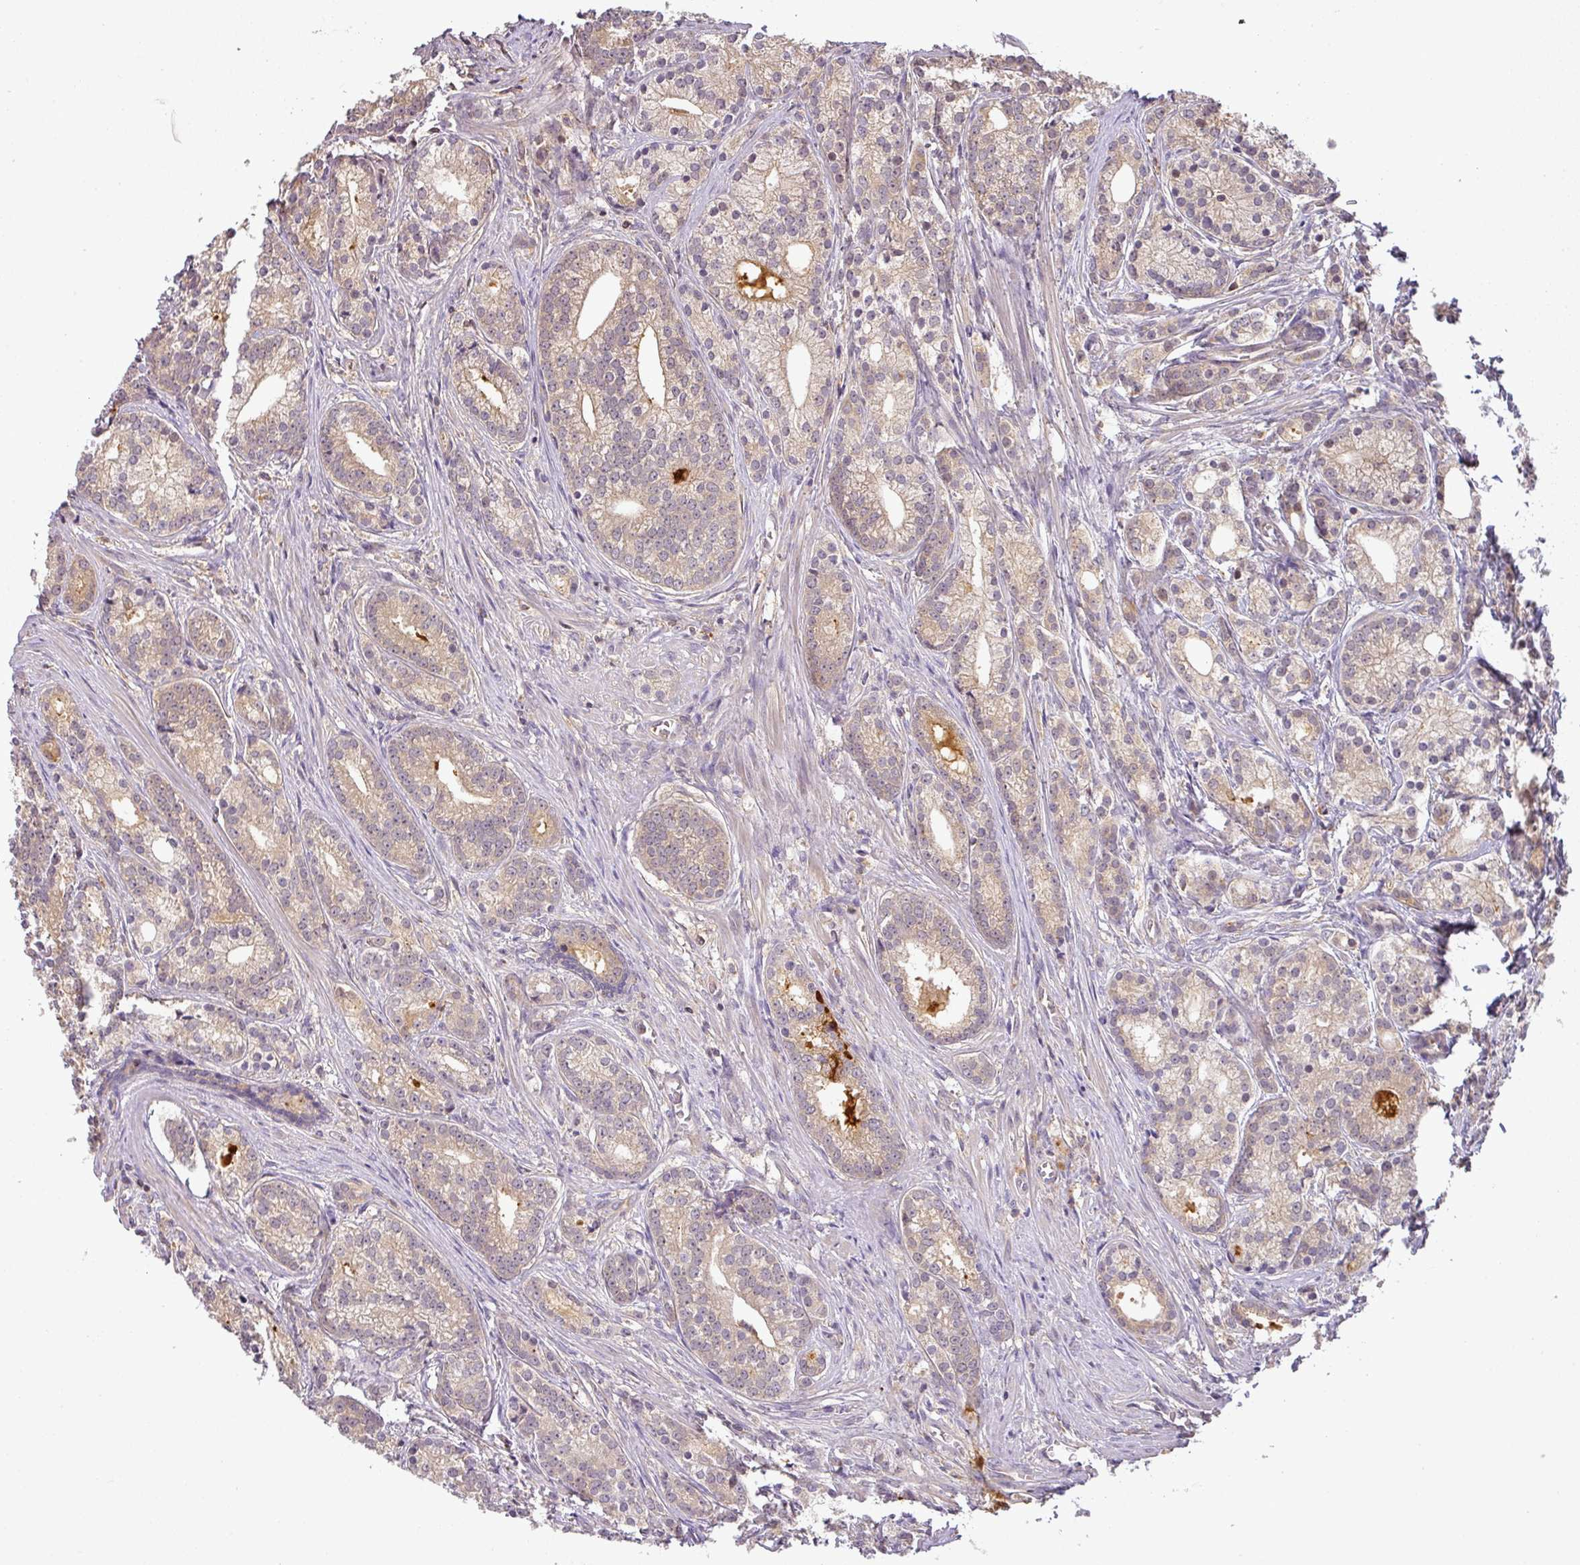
{"staining": {"intensity": "weak", "quantity": ">75%", "location": "cytoplasmic/membranous"}, "tissue": "prostate cancer", "cell_type": "Tumor cells", "image_type": "cancer", "snomed": [{"axis": "morphology", "description": "Adenocarcinoma, Low grade"}, {"axis": "topography", "description": "Prostate"}], "caption": "Adenocarcinoma (low-grade) (prostate) stained for a protein shows weak cytoplasmic/membranous positivity in tumor cells.", "gene": "TCL1B", "patient": {"sex": "male", "age": 71}}